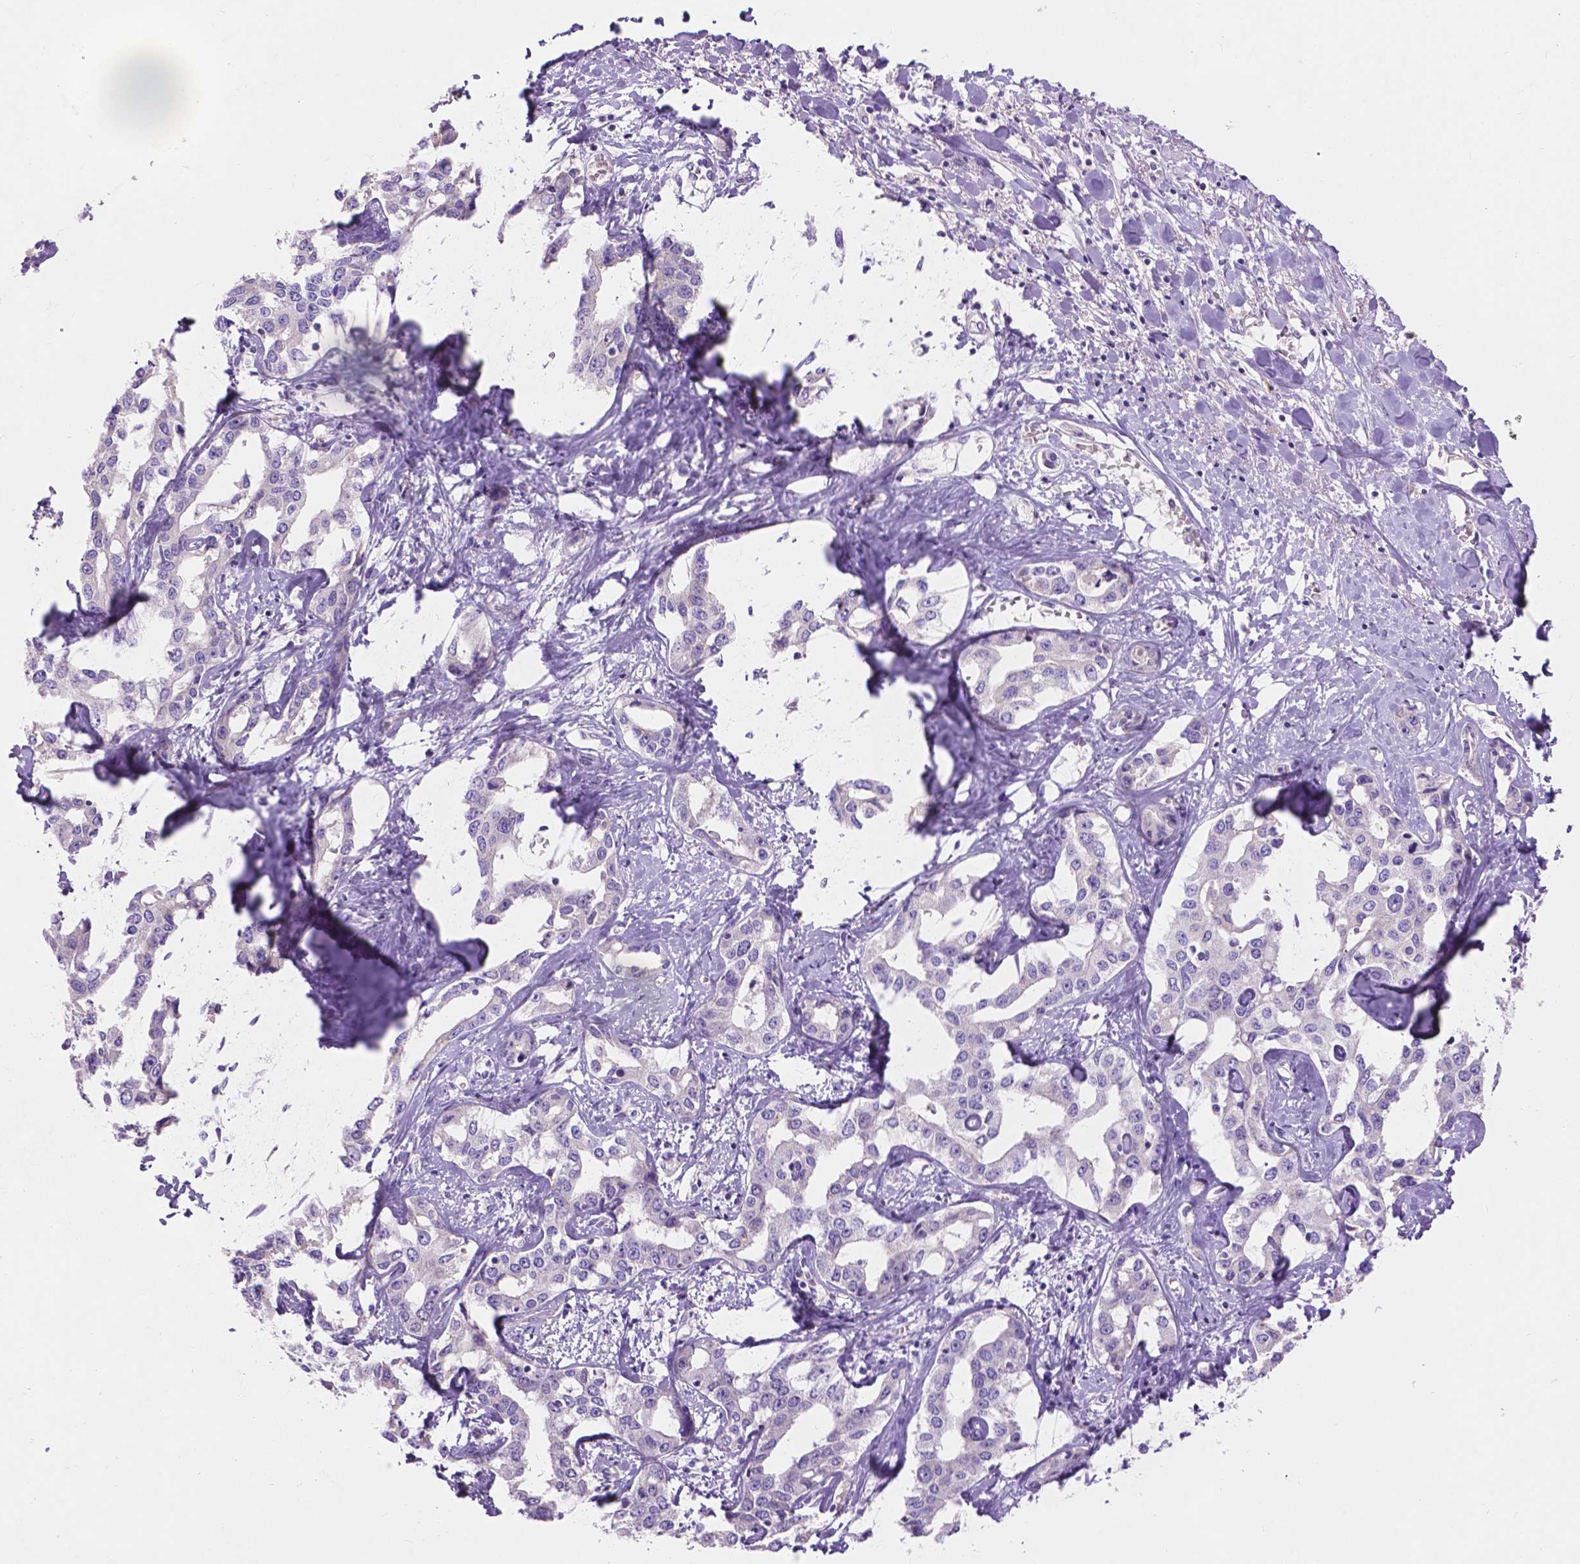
{"staining": {"intensity": "negative", "quantity": "none", "location": "none"}, "tissue": "liver cancer", "cell_type": "Tumor cells", "image_type": "cancer", "snomed": [{"axis": "morphology", "description": "Cholangiocarcinoma"}, {"axis": "topography", "description": "Liver"}], "caption": "IHC image of neoplastic tissue: liver cancer (cholangiocarcinoma) stained with DAB (3,3'-diaminobenzidine) displays no significant protein expression in tumor cells.", "gene": "NOXO1", "patient": {"sex": "male", "age": 59}}